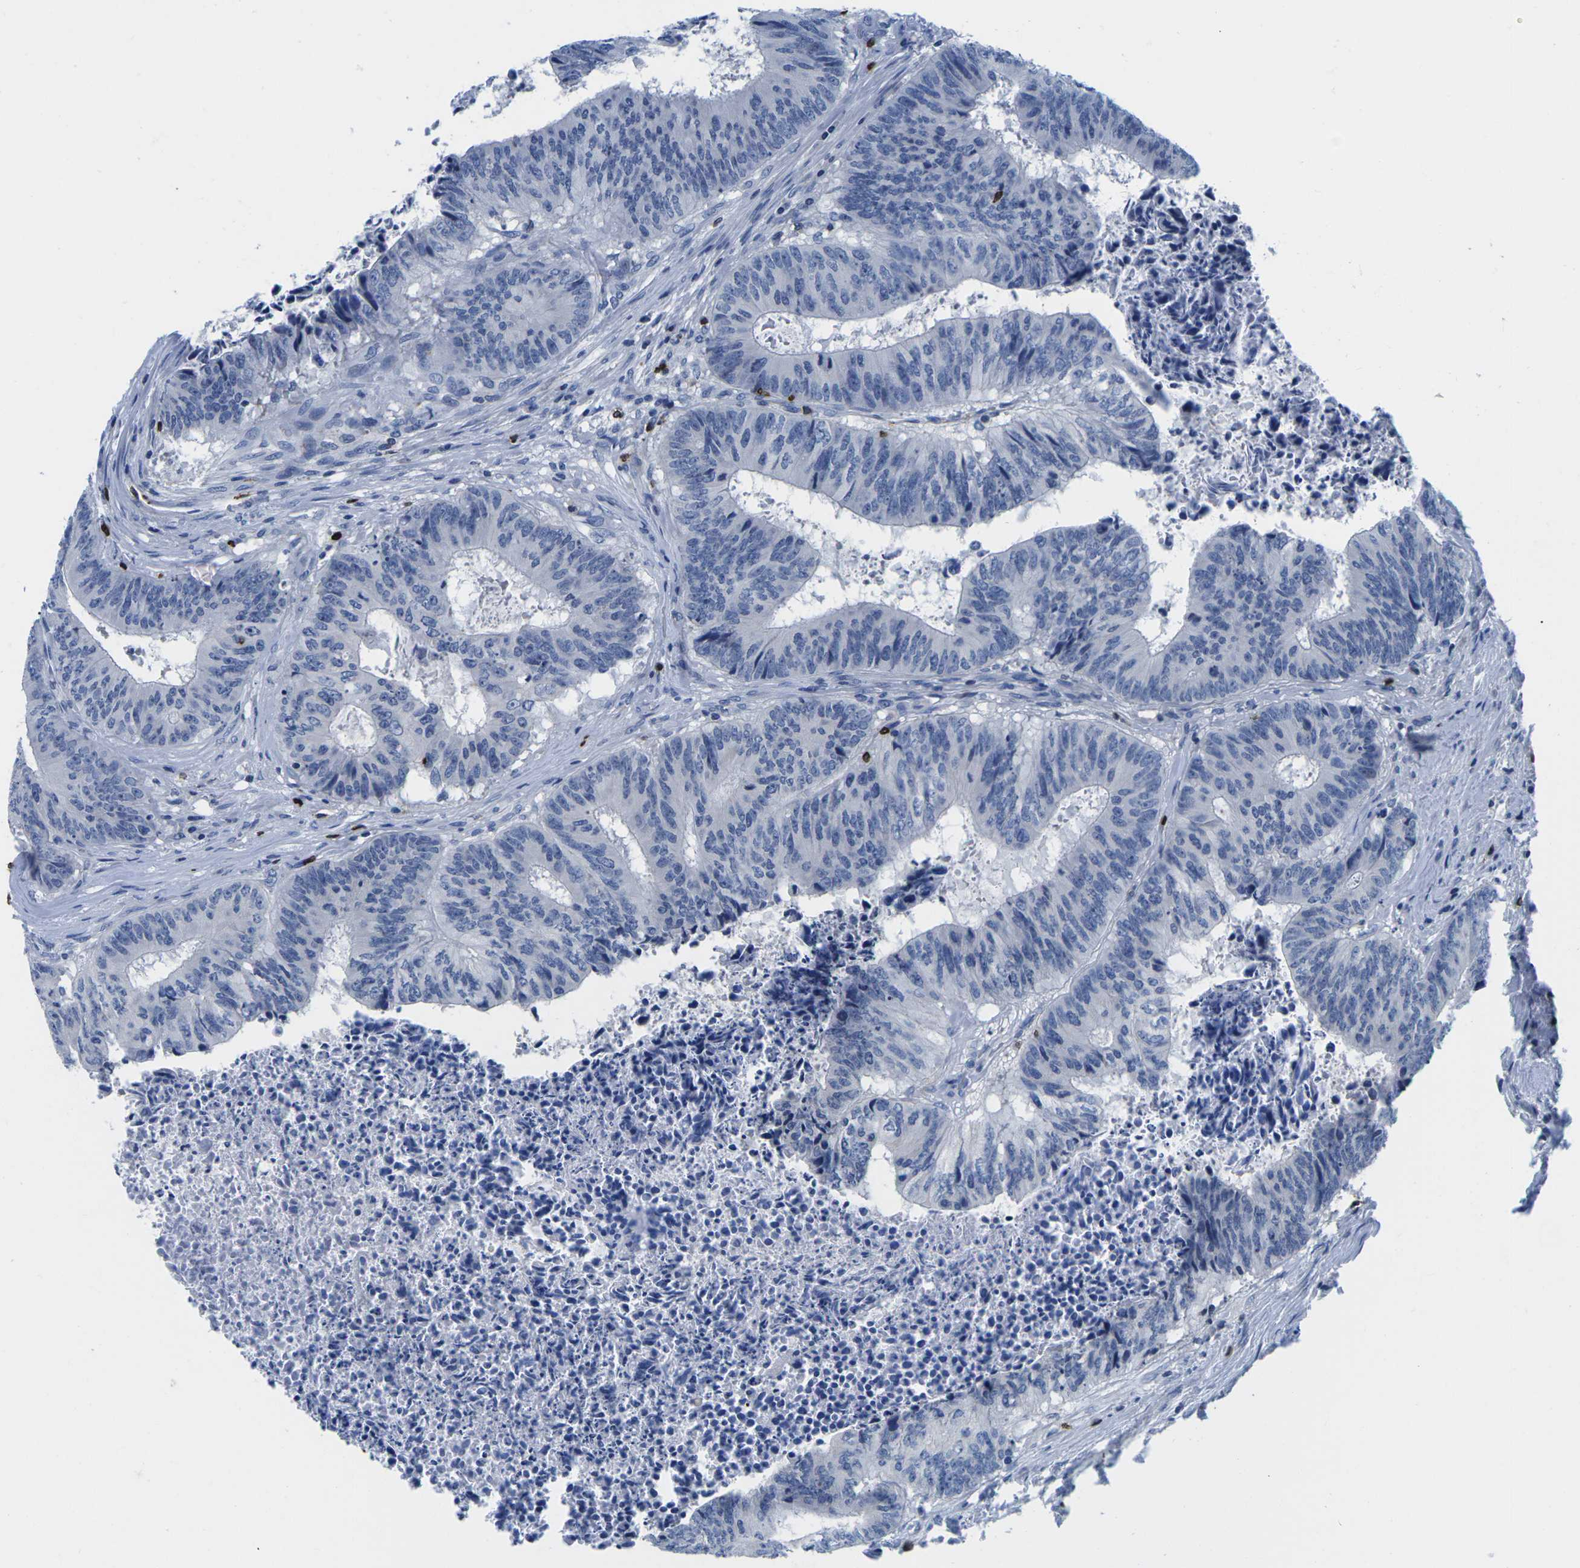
{"staining": {"intensity": "negative", "quantity": "none", "location": "none"}, "tissue": "colorectal cancer", "cell_type": "Tumor cells", "image_type": "cancer", "snomed": [{"axis": "morphology", "description": "Adenocarcinoma, NOS"}, {"axis": "topography", "description": "Rectum"}], "caption": "DAB (3,3'-diaminobenzidine) immunohistochemical staining of colorectal cancer demonstrates no significant positivity in tumor cells.", "gene": "CTSW", "patient": {"sex": "male", "age": 72}}